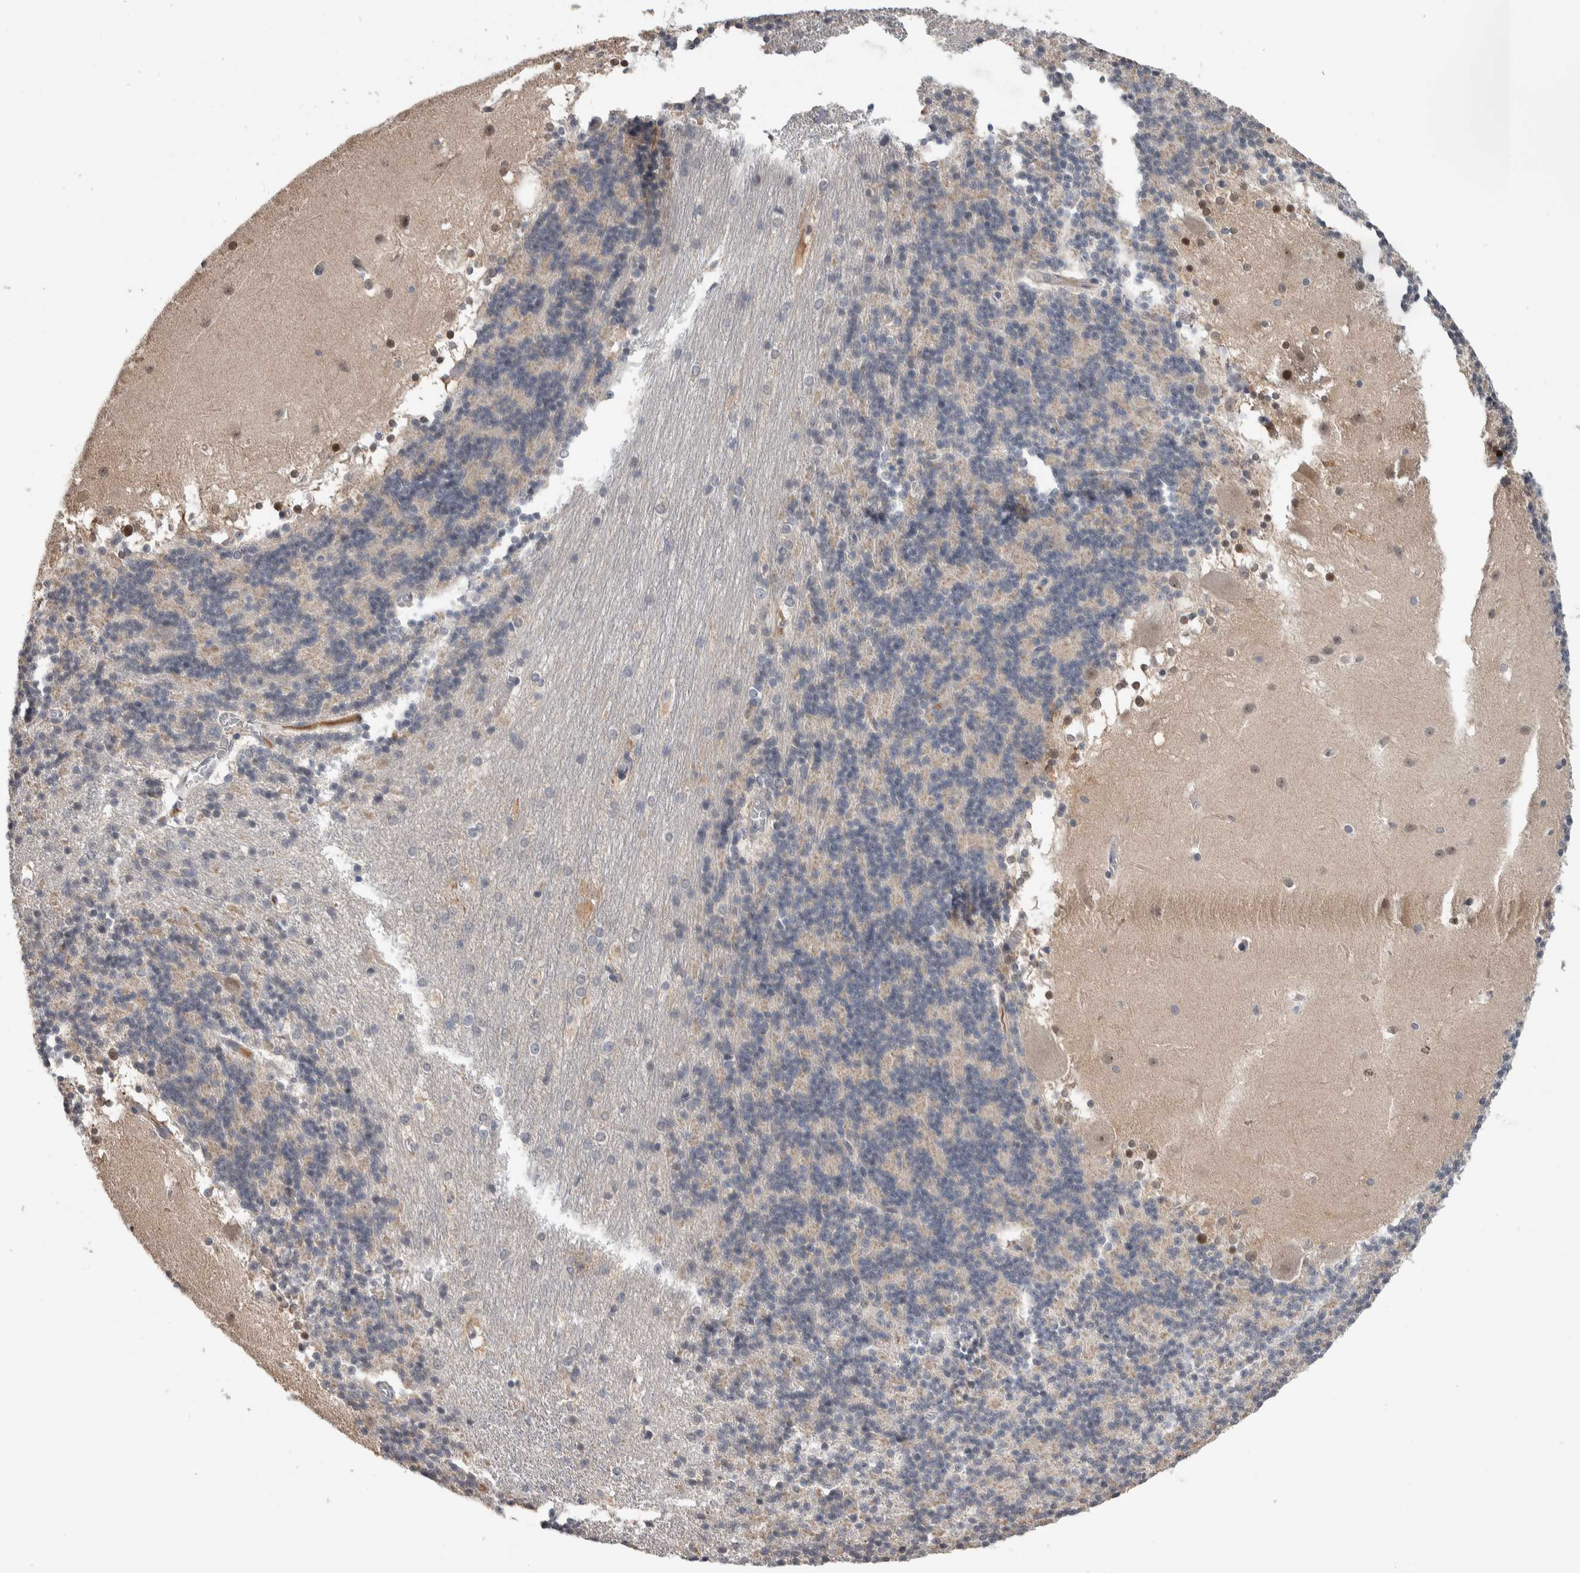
{"staining": {"intensity": "negative", "quantity": "none", "location": "none"}, "tissue": "cerebellum", "cell_type": "Cells in granular layer", "image_type": "normal", "snomed": [{"axis": "morphology", "description": "Normal tissue, NOS"}, {"axis": "topography", "description": "Cerebellum"}], "caption": "High power microscopy micrograph of an immunohistochemistry (IHC) image of normal cerebellum, revealing no significant expression in cells in granular layer. (Brightfield microscopy of DAB (3,3'-diaminobenzidine) immunohistochemistry at high magnification).", "gene": "TMEM102", "patient": {"sex": "female", "age": 19}}